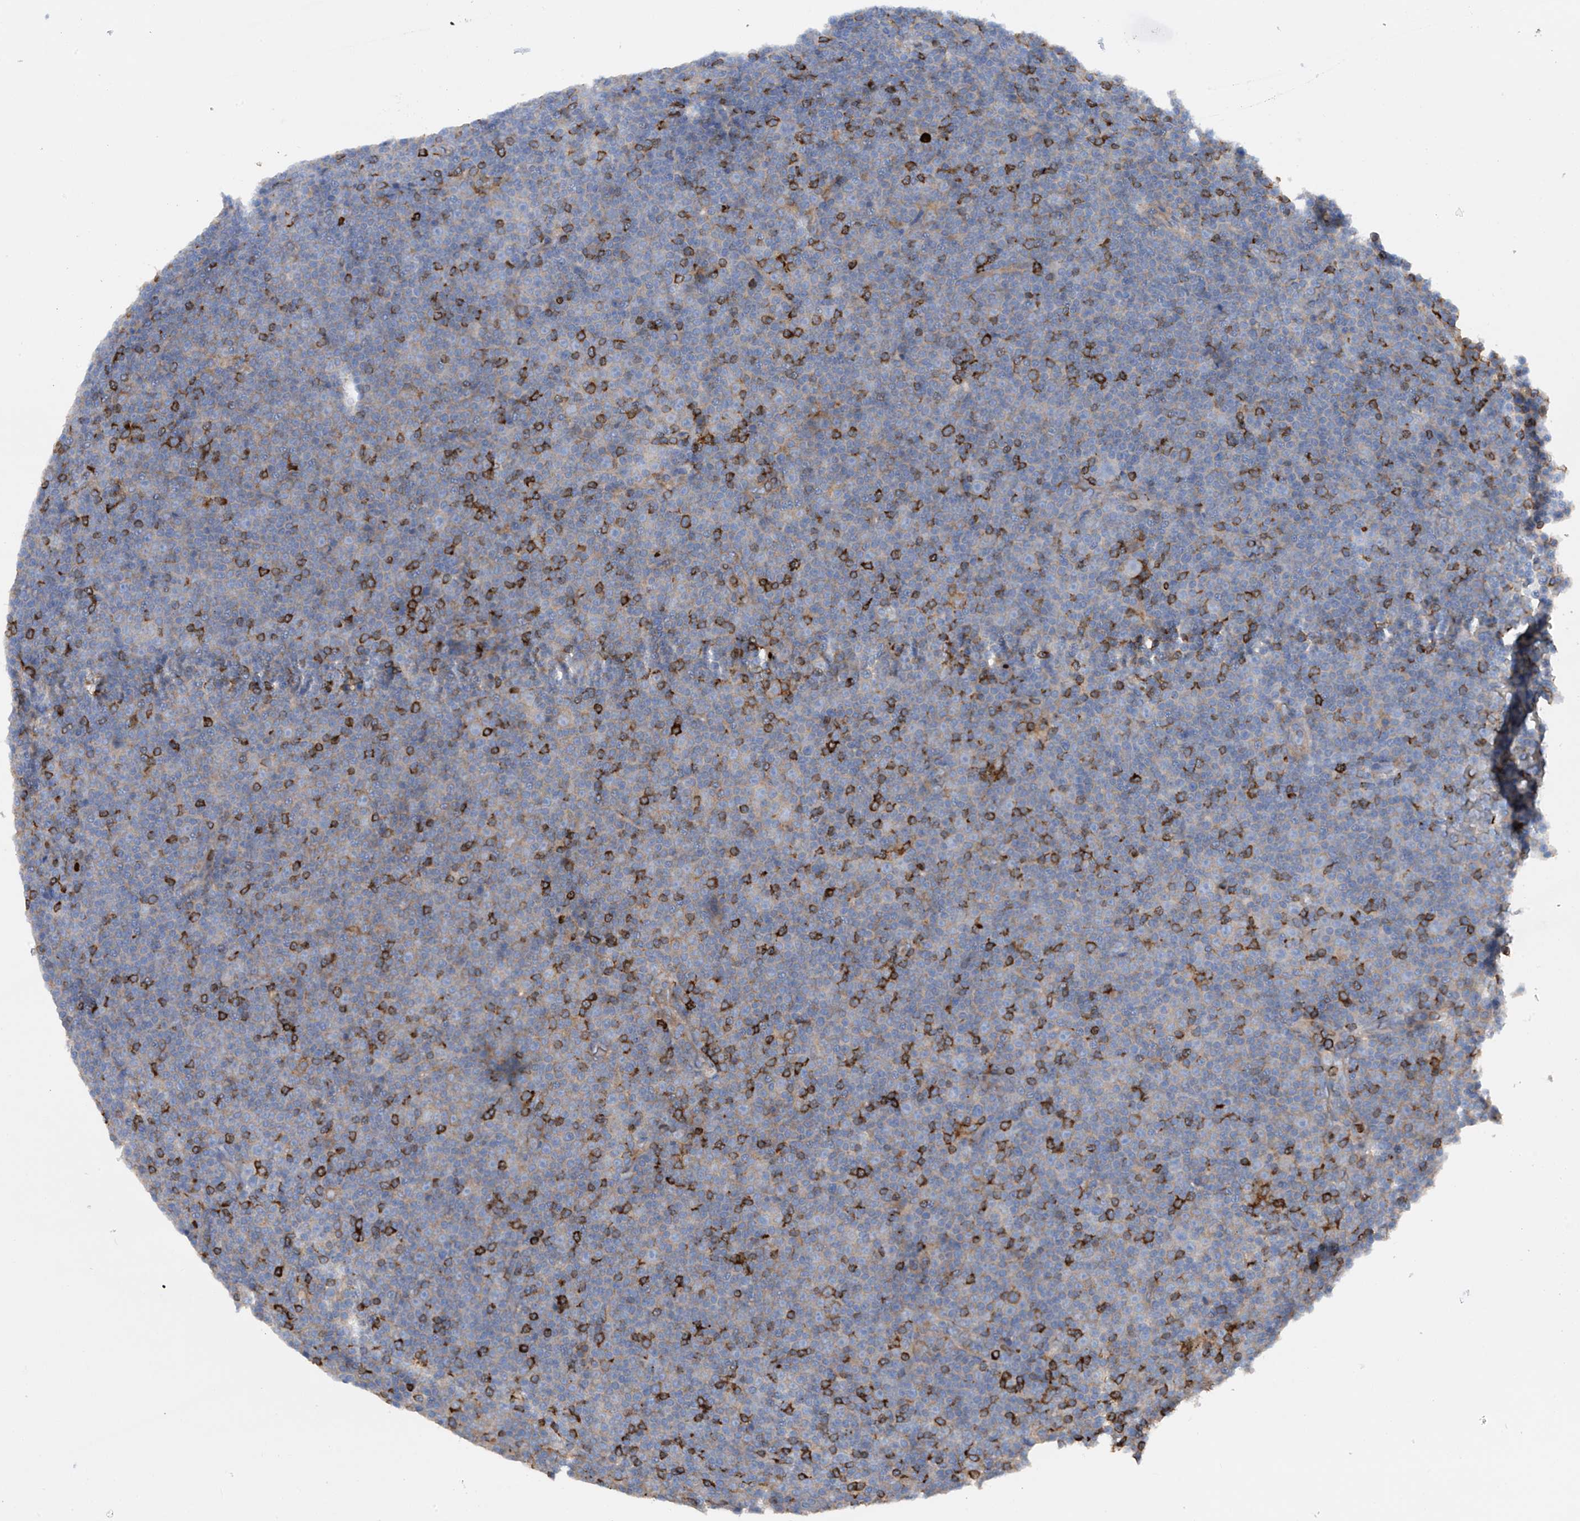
{"staining": {"intensity": "negative", "quantity": "none", "location": "none"}, "tissue": "lymphoma", "cell_type": "Tumor cells", "image_type": "cancer", "snomed": [{"axis": "morphology", "description": "Malignant lymphoma, non-Hodgkin's type, Low grade"}, {"axis": "topography", "description": "Lymph node"}], "caption": "An immunohistochemistry (IHC) histopathology image of low-grade malignant lymphoma, non-Hodgkin's type is shown. There is no staining in tumor cells of low-grade malignant lymphoma, non-Hodgkin's type.", "gene": "PHACTR2", "patient": {"sex": "female", "age": 67}}